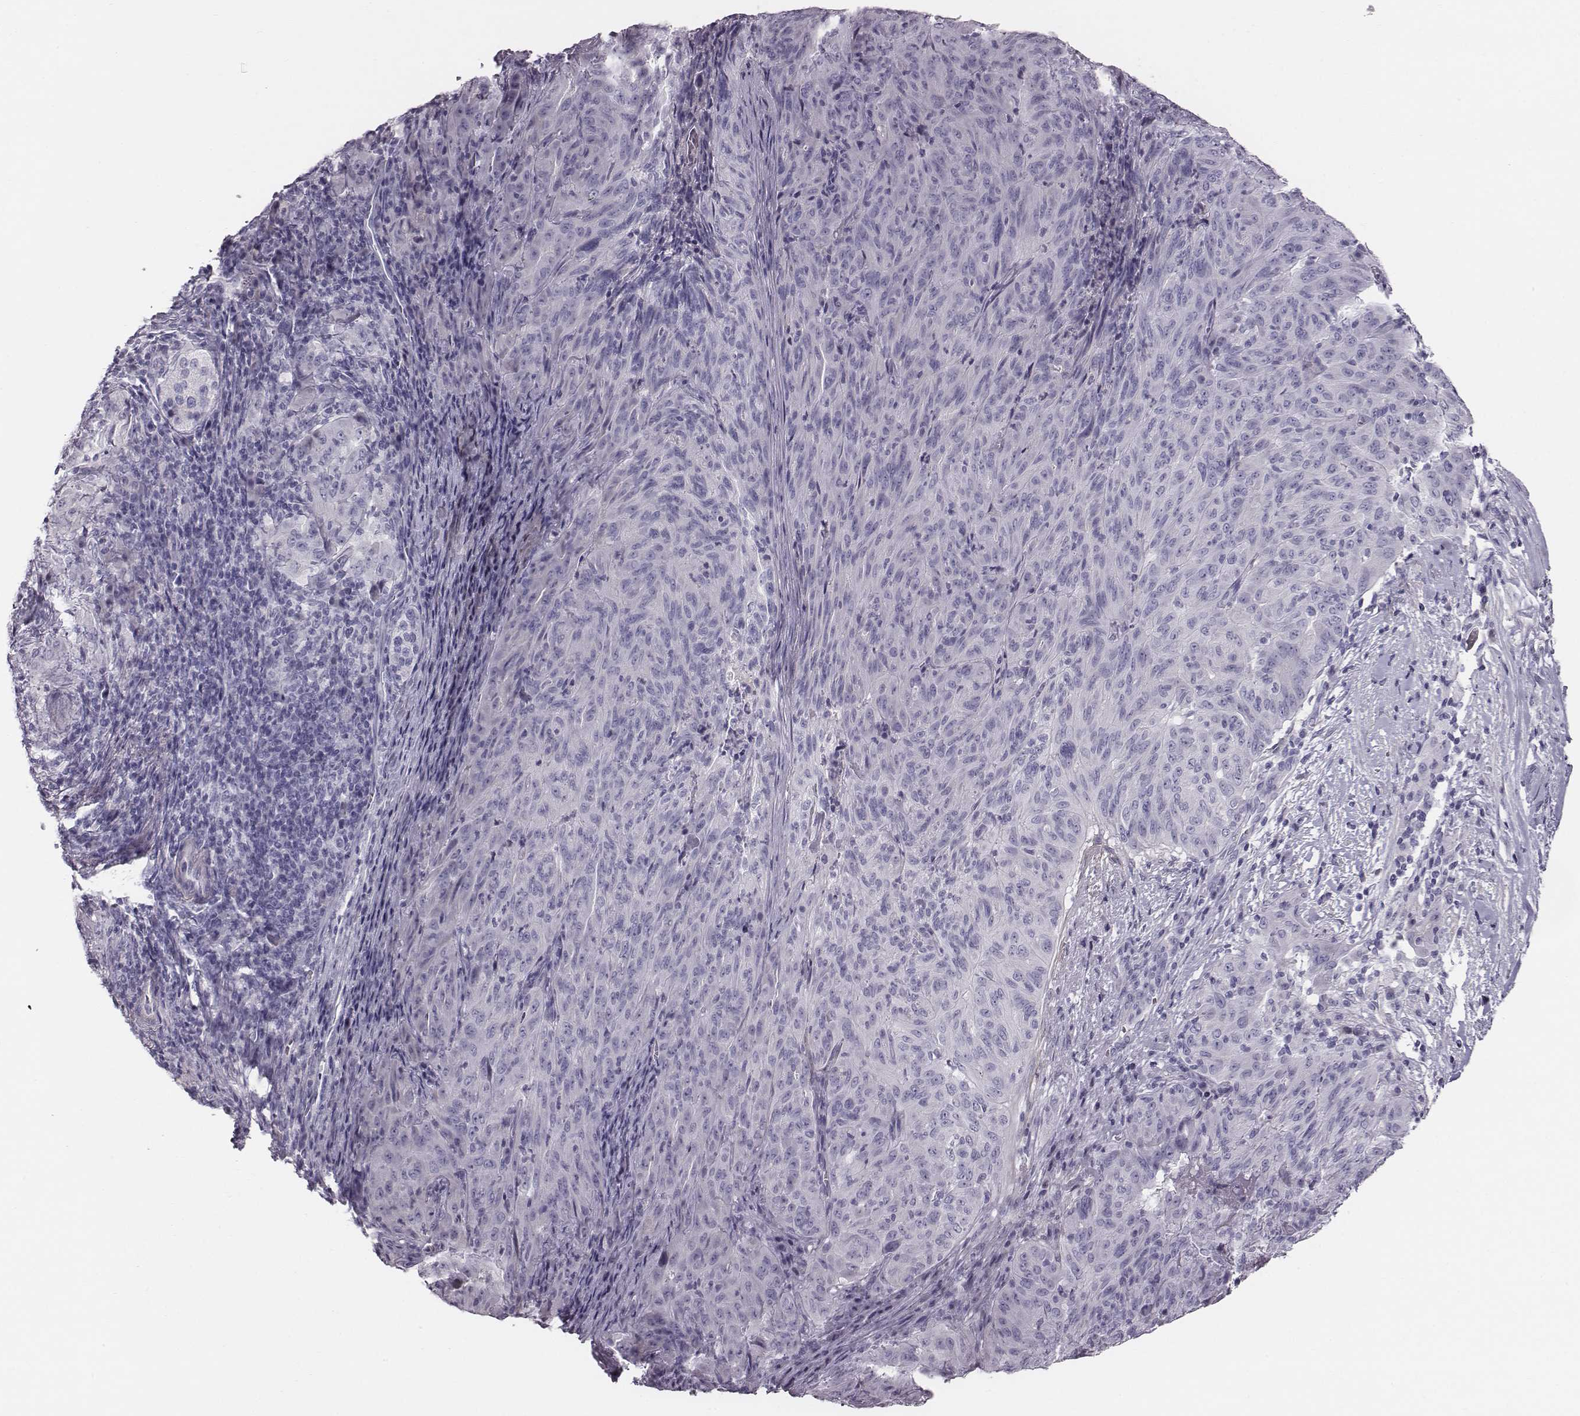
{"staining": {"intensity": "negative", "quantity": "none", "location": "none"}, "tissue": "pancreatic cancer", "cell_type": "Tumor cells", "image_type": "cancer", "snomed": [{"axis": "morphology", "description": "Adenocarcinoma, NOS"}, {"axis": "topography", "description": "Pancreas"}], "caption": "Immunohistochemical staining of human pancreatic cancer (adenocarcinoma) exhibits no significant staining in tumor cells.", "gene": "CRISP1", "patient": {"sex": "male", "age": 63}}